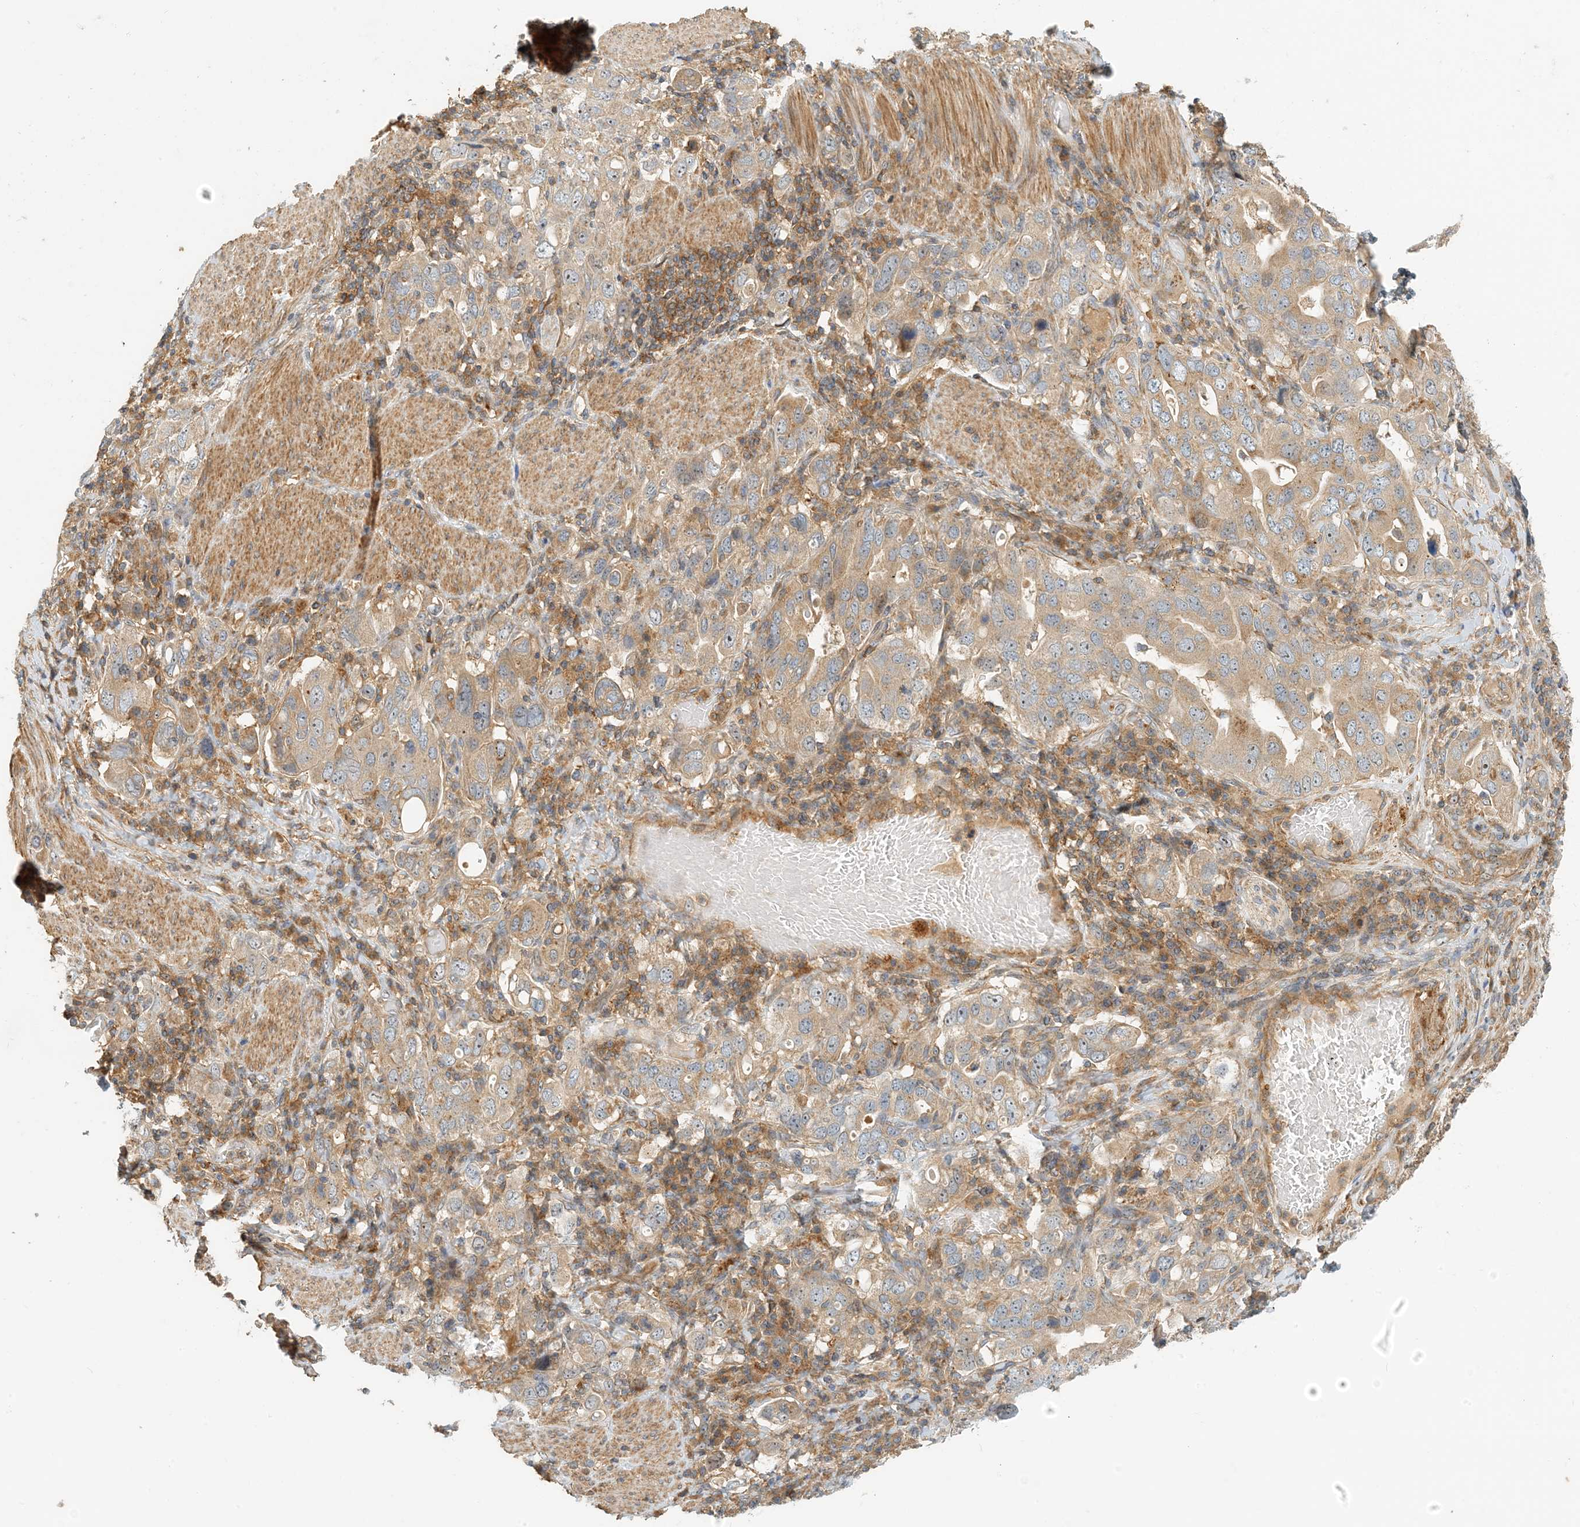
{"staining": {"intensity": "weak", "quantity": ">75%", "location": "cytoplasmic/membranous"}, "tissue": "stomach cancer", "cell_type": "Tumor cells", "image_type": "cancer", "snomed": [{"axis": "morphology", "description": "Adenocarcinoma, NOS"}, {"axis": "topography", "description": "Stomach, upper"}], "caption": "Stomach cancer (adenocarcinoma) tissue exhibits weak cytoplasmic/membranous staining in about >75% of tumor cells, visualized by immunohistochemistry.", "gene": "COLEC11", "patient": {"sex": "male", "age": 62}}